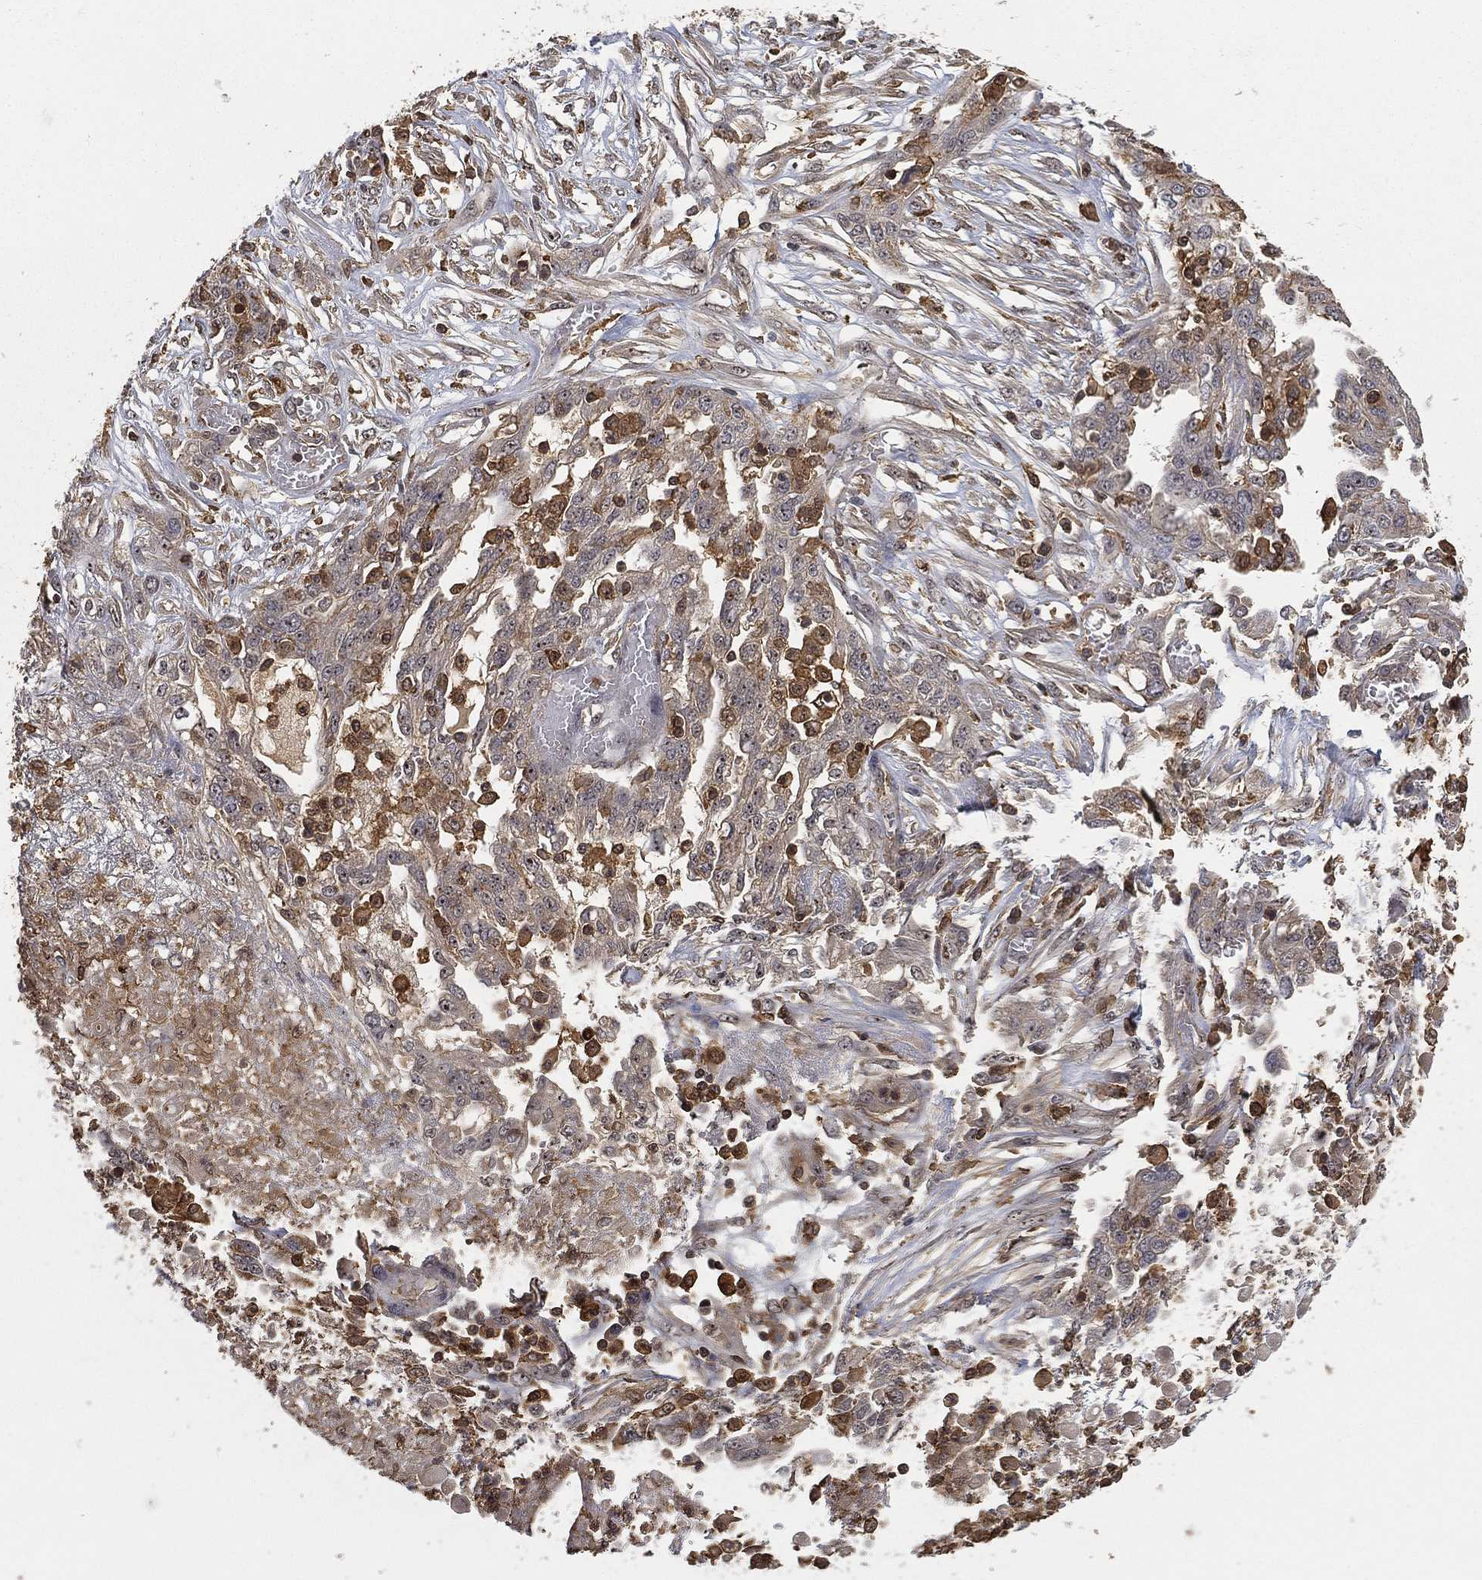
{"staining": {"intensity": "negative", "quantity": "none", "location": "none"}, "tissue": "ovarian cancer", "cell_type": "Tumor cells", "image_type": "cancer", "snomed": [{"axis": "morphology", "description": "Cystadenocarcinoma, serous, NOS"}, {"axis": "topography", "description": "Ovary"}], "caption": "DAB (3,3'-diaminobenzidine) immunohistochemical staining of human ovarian serous cystadenocarcinoma demonstrates no significant staining in tumor cells.", "gene": "CRYL1", "patient": {"sex": "female", "age": 67}}